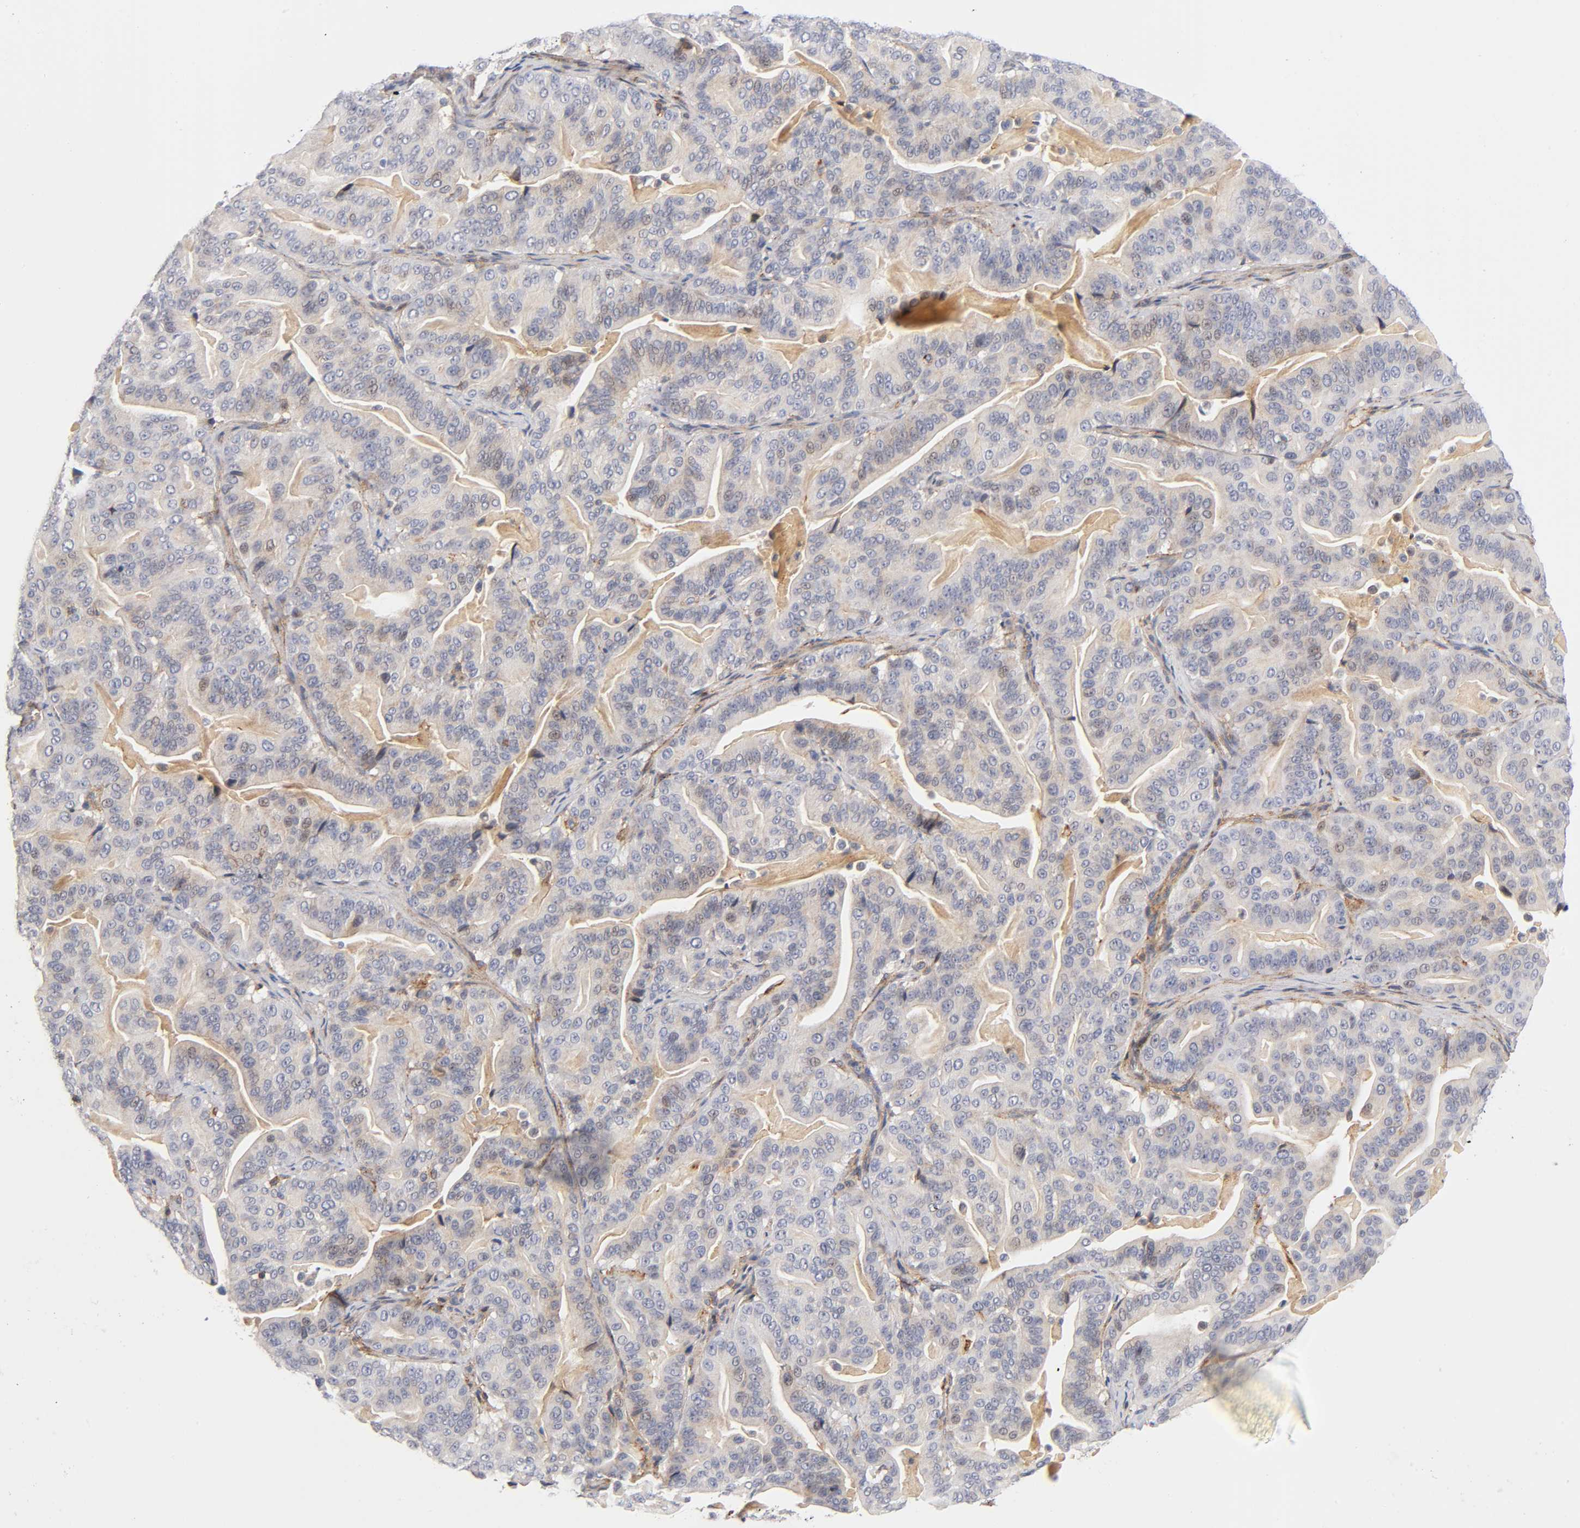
{"staining": {"intensity": "weak", "quantity": ">75%", "location": "cytoplasmic/membranous"}, "tissue": "pancreatic cancer", "cell_type": "Tumor cells", "image_type": "cancer", "snomed": [{"axis": "morphology", "description": "Adenocarcinoma, NOS"}, {"axis": "topography", "description": "Pancreas"}], "caption": "Immunohistochemistry (DAB) staining of human pancreatic cancer (adenocarcinoma) displays weak cytoplasmic/membranous protein positivity in about >75% of tumor cells. (Stains: DAB in brown, nuclei in blue, Microscopy: brightfield microscopy at high magnification).", "gene": "ANXA7", "patient": {"sex": "male", "age": 63}}